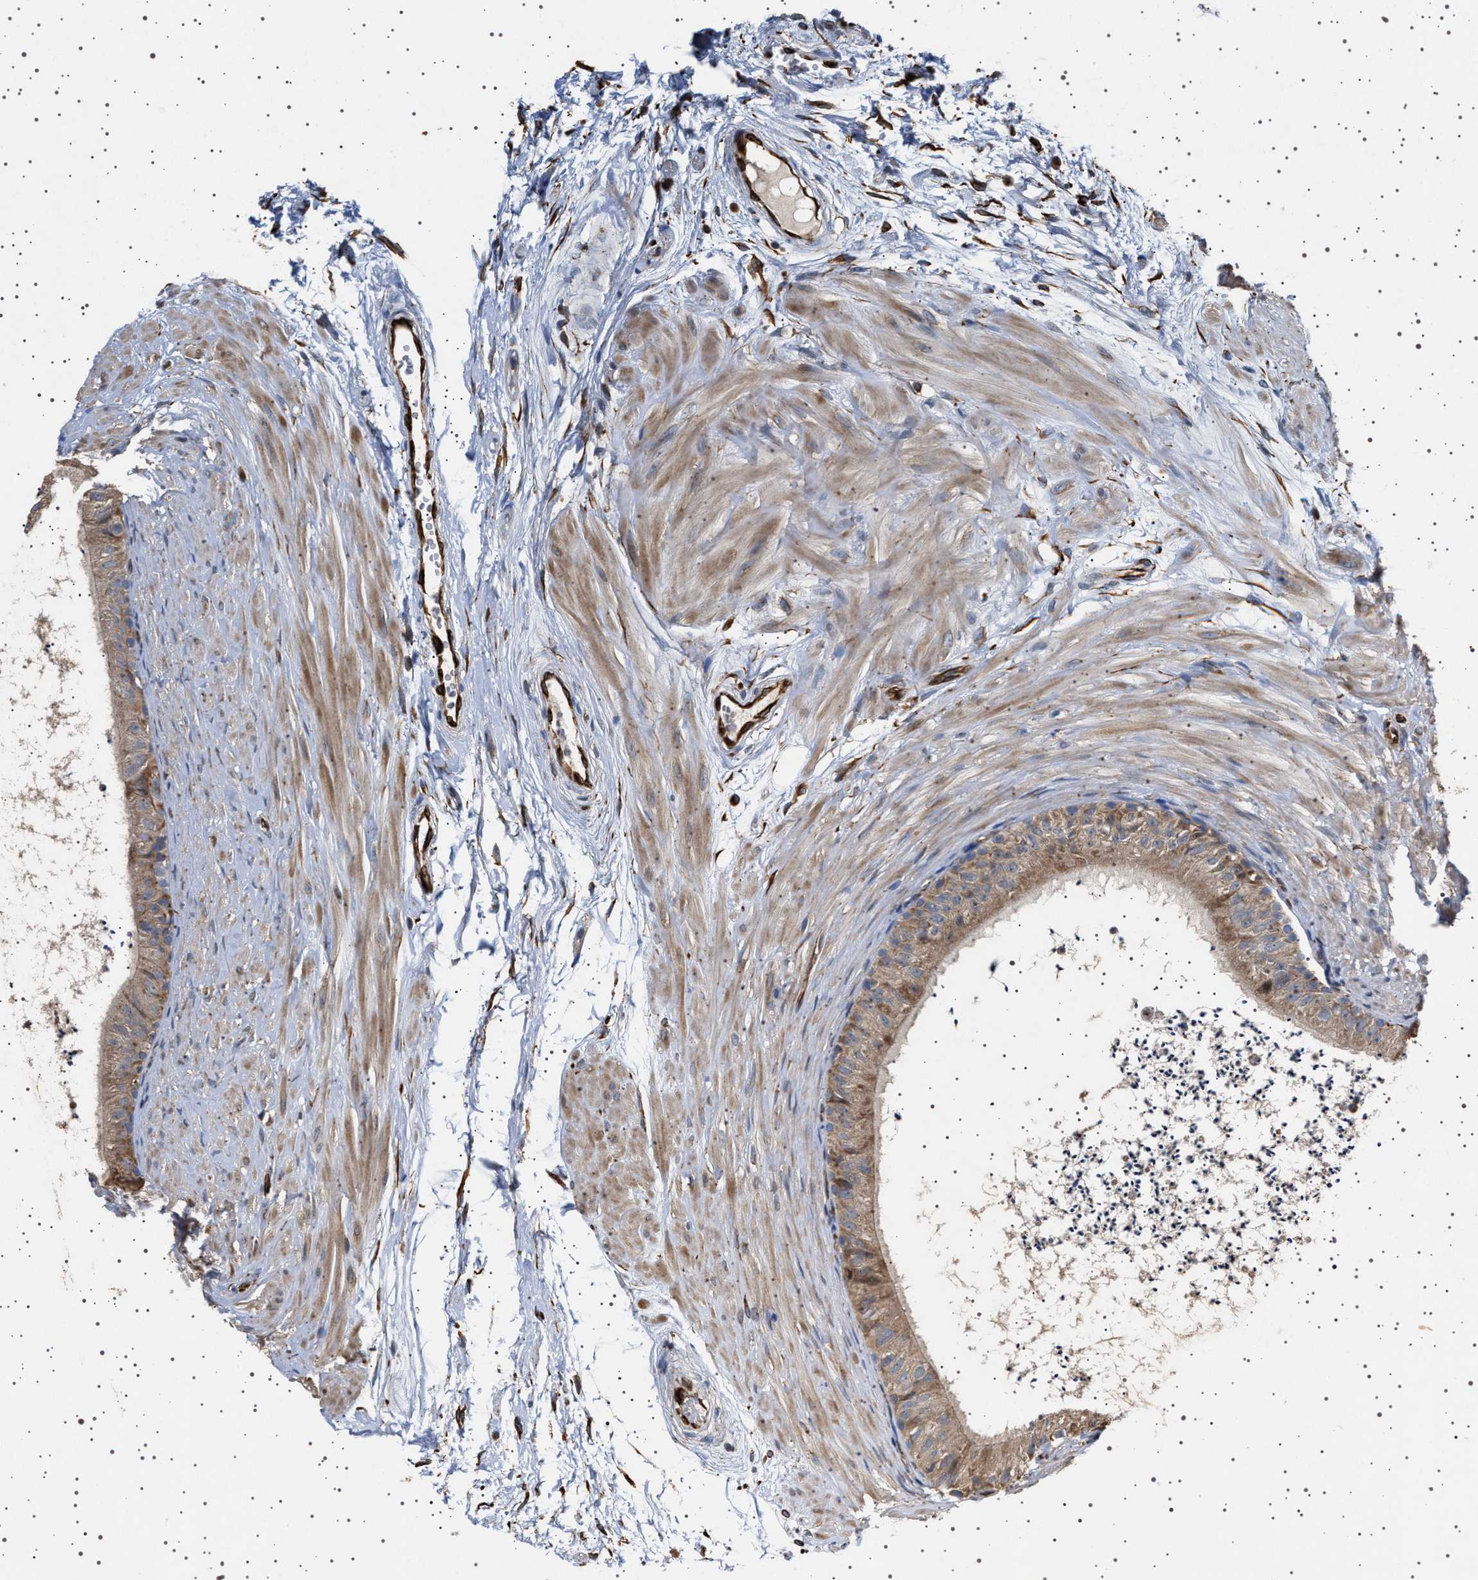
{"staining": {"intensity": "moderate", "quantity": ">75%", "location": "cytoplasmic/membranous"}, "tissue": "epididymis", "cell_type": "Glandular cells", "image_type": "normal", "snomed": [{"axis": "morphology", "description": "Normal tissue, NOS"}, {"axis": "topography", "description": "Epididymis"}], "caption": "Immunohistochemical staining of normal human epididymis shows medium levels of moderate cytoplasmic/membranous expression in approximately >75% of glandular cells. The staining was performed using DAB (3,3'-diaminobenzidine), with brown indicating positive protein expression. Nuclei are stained blue with hematoxylin.", "gene": "TRUB2", "patient": {"sex": "male", "age": 56}}